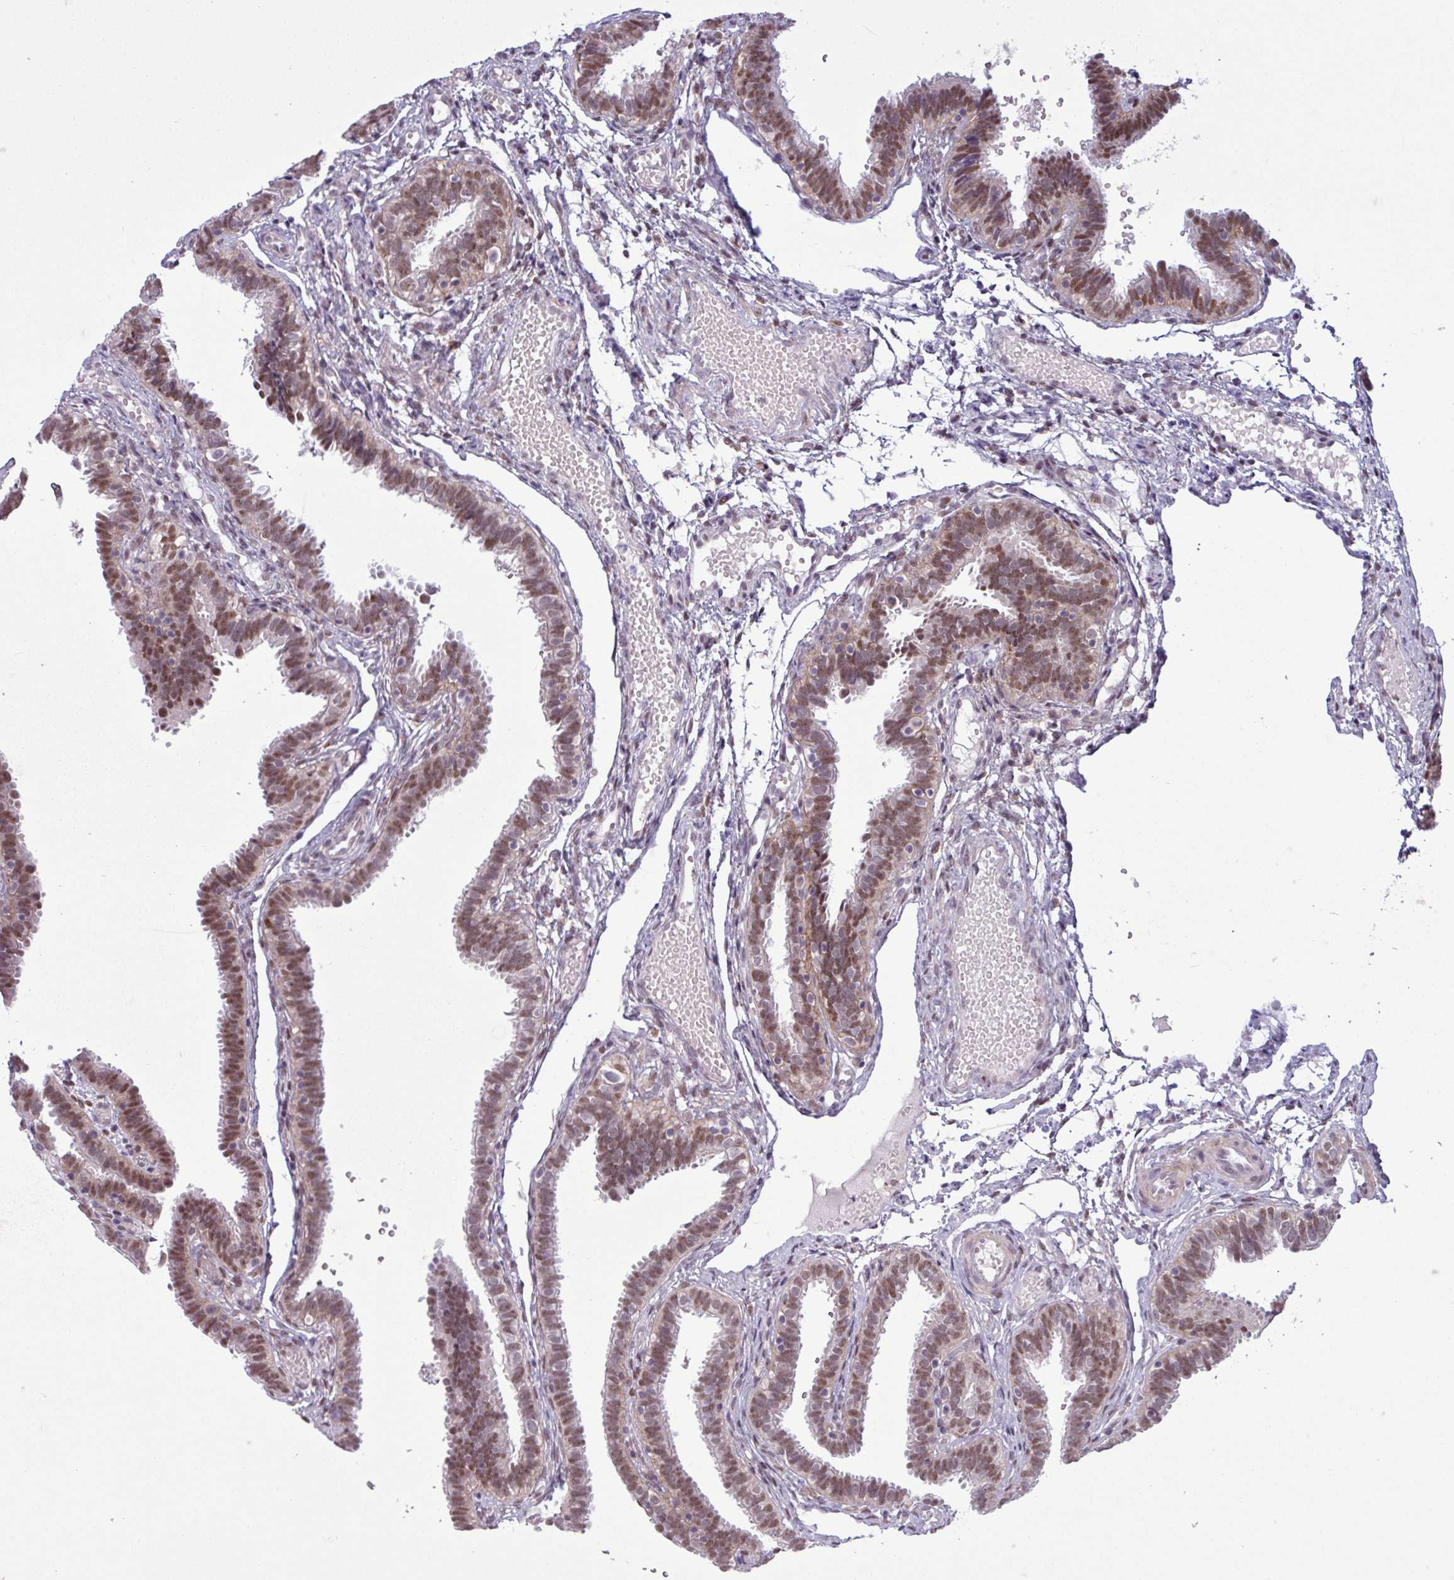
{"staining": {"intensity": "moderate", "quantity": ">75%", "location": "nuclear"}, "tissue": "fallopian tube", "cell_type": "Glandular cells", "image_type": "normal", "snomed": [{"axis": "morphology", "description": "Normal tissue, NOS"}, {"axis": "topography", "description": "Fallopian tube"}], "caption": "Moderate nuclear staining for a protein is seen in about >75% of glandular cells of normal fallopian tube using immunohistochemistry.", "gene": "NOTCH2", "patient": {"sex": "female", "age": 37}}